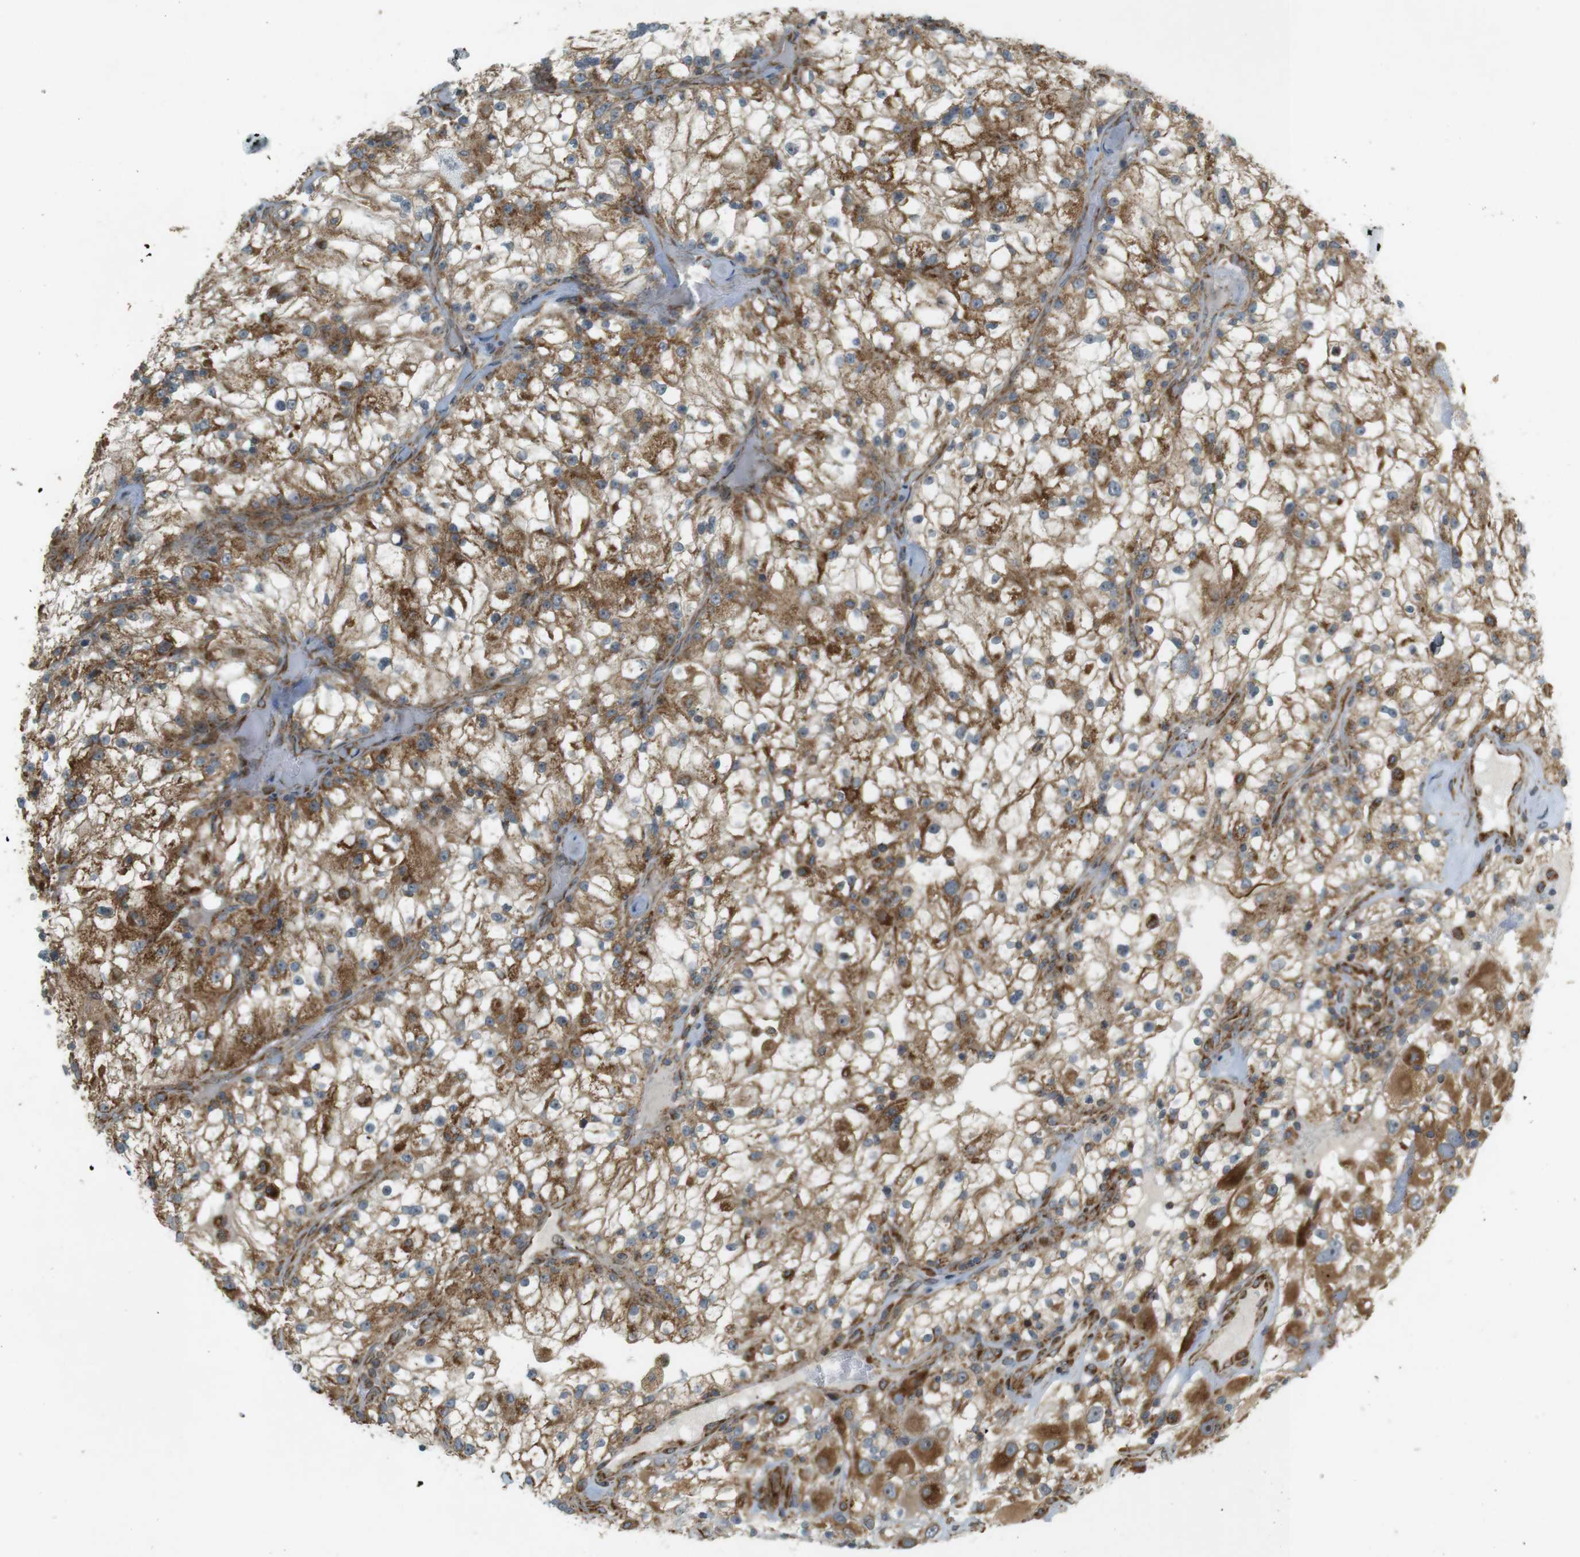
{"staining": {"intensity": "moderate", "quantity": ">75%", "location": "cytoplasmic/membranous"}, "tissue": "renal cancer", "cell_type": "Tumor cells", "image_type": "cancer", "snomed": [{"axis": "morphology", "description": "Adenocarcinoma, NOS"}, {"axis": "topography", "description": "Kidney"}], "caption": "Renal adenocarcinoma was stained to show a protein in brown. There is medium levels of moderate cytoplasmic/membranous staining in approximately >75% of tumor cells.", "gene": "SLC41A1", "patient": {"sex": "female", "age": 52}}